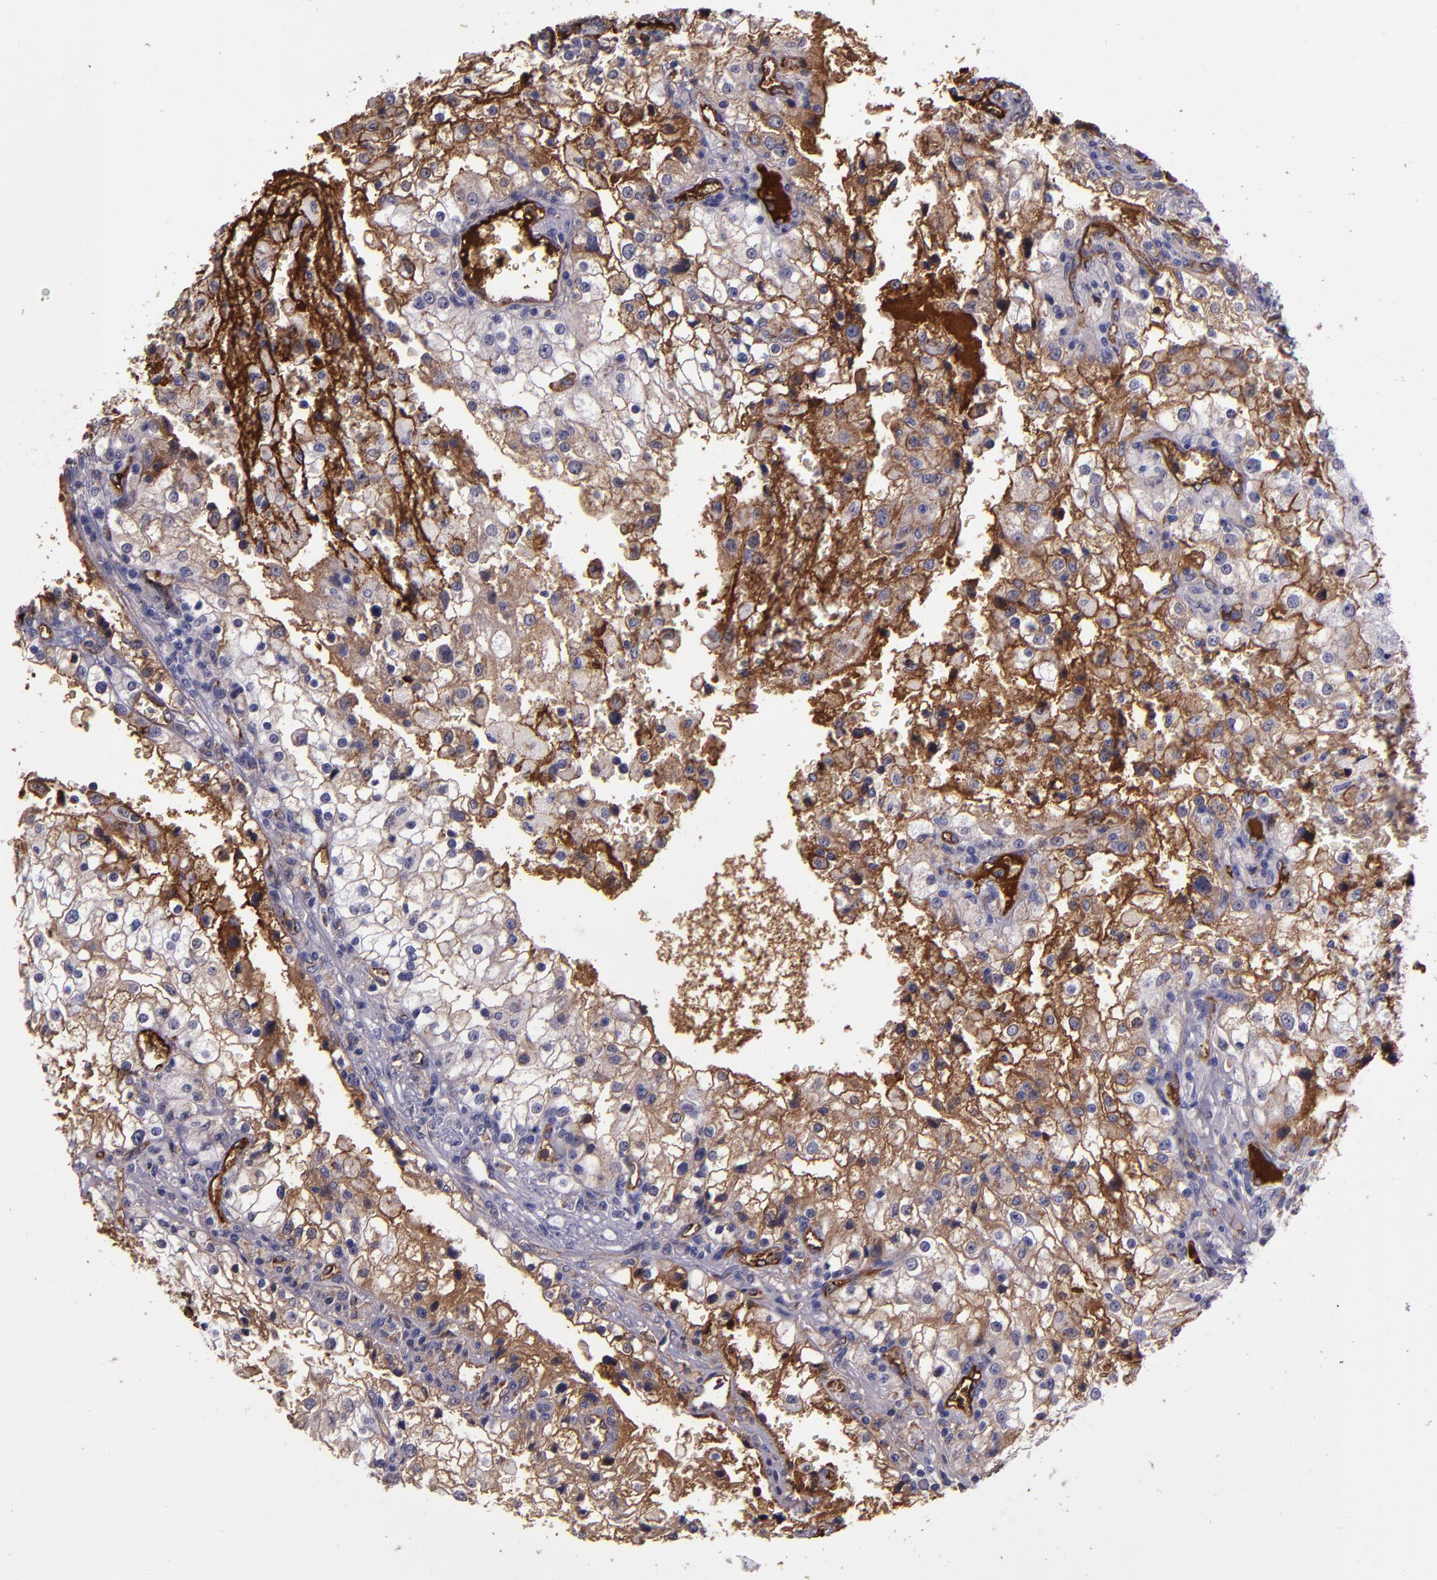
{"staining": {"intensity": "weak", "quantity": "<25%", "location": "cytoplasmic/membranous"}, "tissue": "renal cancer", "cell_type": "Tumor cells", "image_type": "cancer", "snomed": [{"axis": "morphology", "description": "Adenocarcinoma, NOS"}, {"axis": "topography", "description": "Kidney"}], "caption": "Immunohistochemical staining of renal cancer exhibits no significant positivity in tumor cells. (Immunohistochemistry (ihc), brightfield microscopy, high magnification).", "gene": "A2M", "patient": {"sex": "female", "age": 74}}